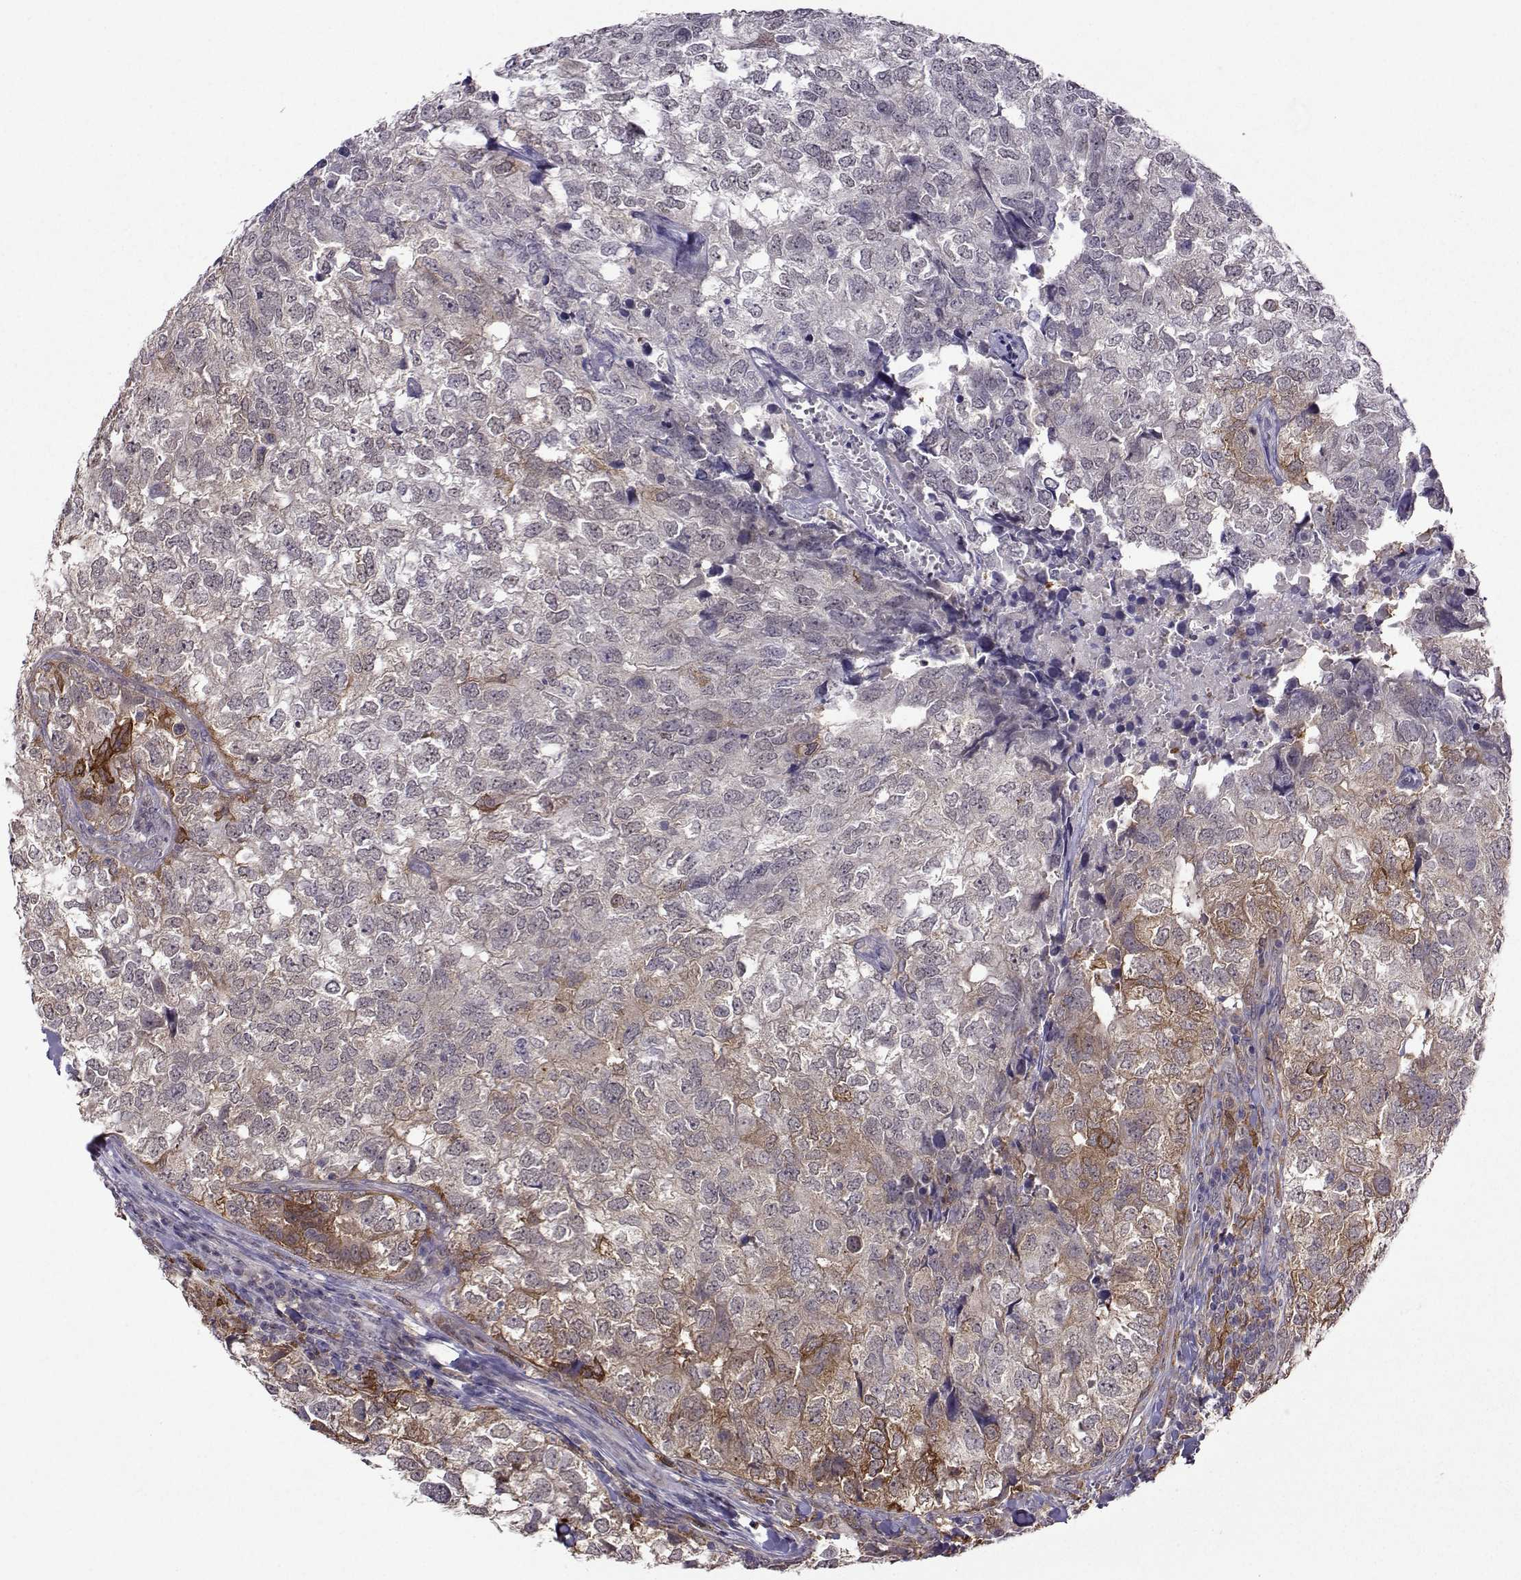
{"staining": {"intensity": "moderate", "quantity": "25%-75%", "location": "cytoplasmic/membranous"}, "tissue": "breast cancer", "cell_type": "Tumor cells", "image_type": "cancer", "snomed": [{"axis": "morphology", "description": "Duct carcinoma"}, {"axis": "topography", "description": "Breast"}], "caption": "DAB immunohistochemical staining of breast infiltrating ductal carcinoma reveals moderate cytoplasmic/membranous protein staining in approximately 25%-75% of tumor cells. The staining was performed using DAB (3,3'-diaminobenzidine) to visualize the protein expression in brown, while the nuclei were stained in blue with hematoxylin (Magnification: 20x).", "gene": "DDX20", "patient": {"sex": "female", "age": 30}}